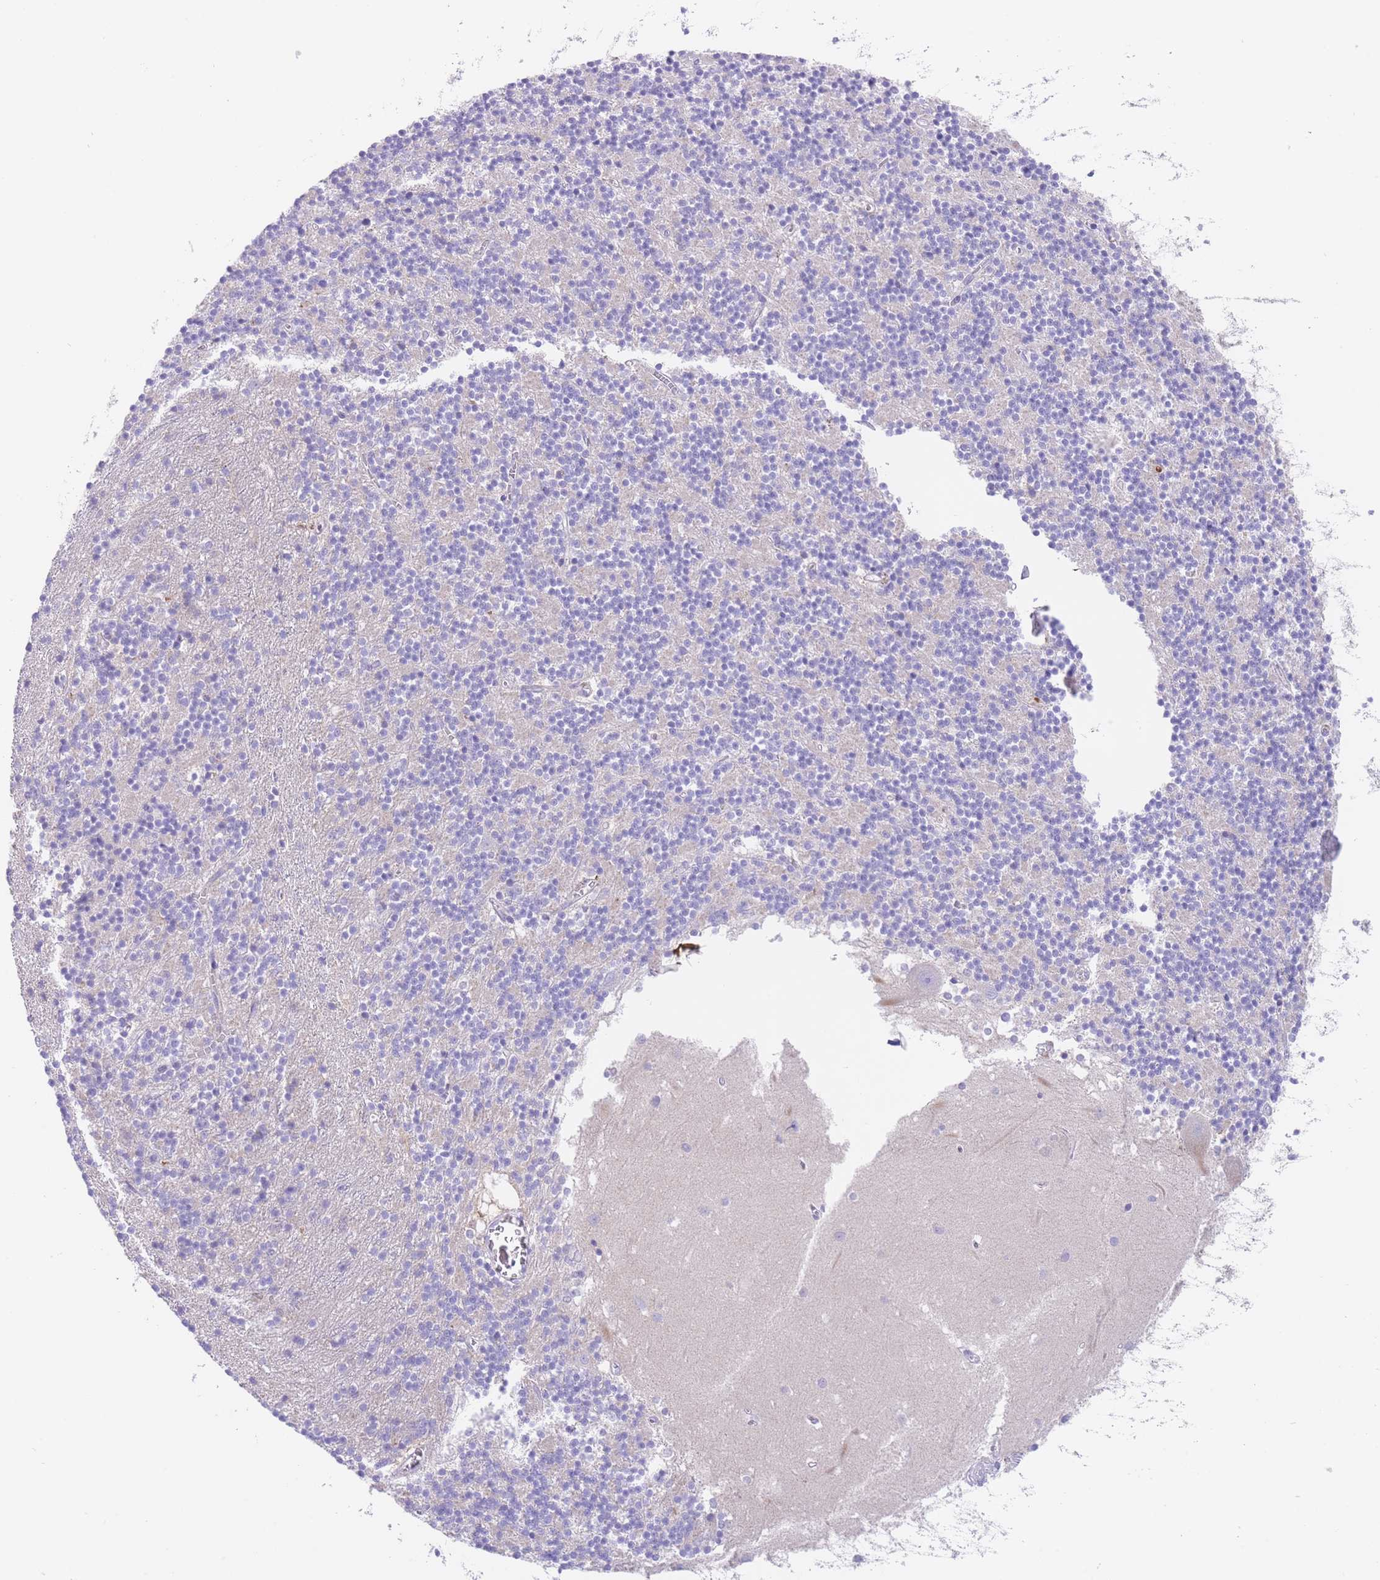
{"staining": {"intensity": "negative", "quantity": "none", "location": "none"}, "tissue": "cerebellum", "cell_type": "Cells in granular layer", "image_type": "normal", "snomed": [{"axis": "morphology", "description": "Normal tissue, NOS"}, {"axis": "topography", "description": "Cerebellum"}], "caption": "The histopathology image displays no staining of cells in granular layer in normal cerebellum.", "gene": "QTRT1", "patient": {"sex": "male", "age": 54}}